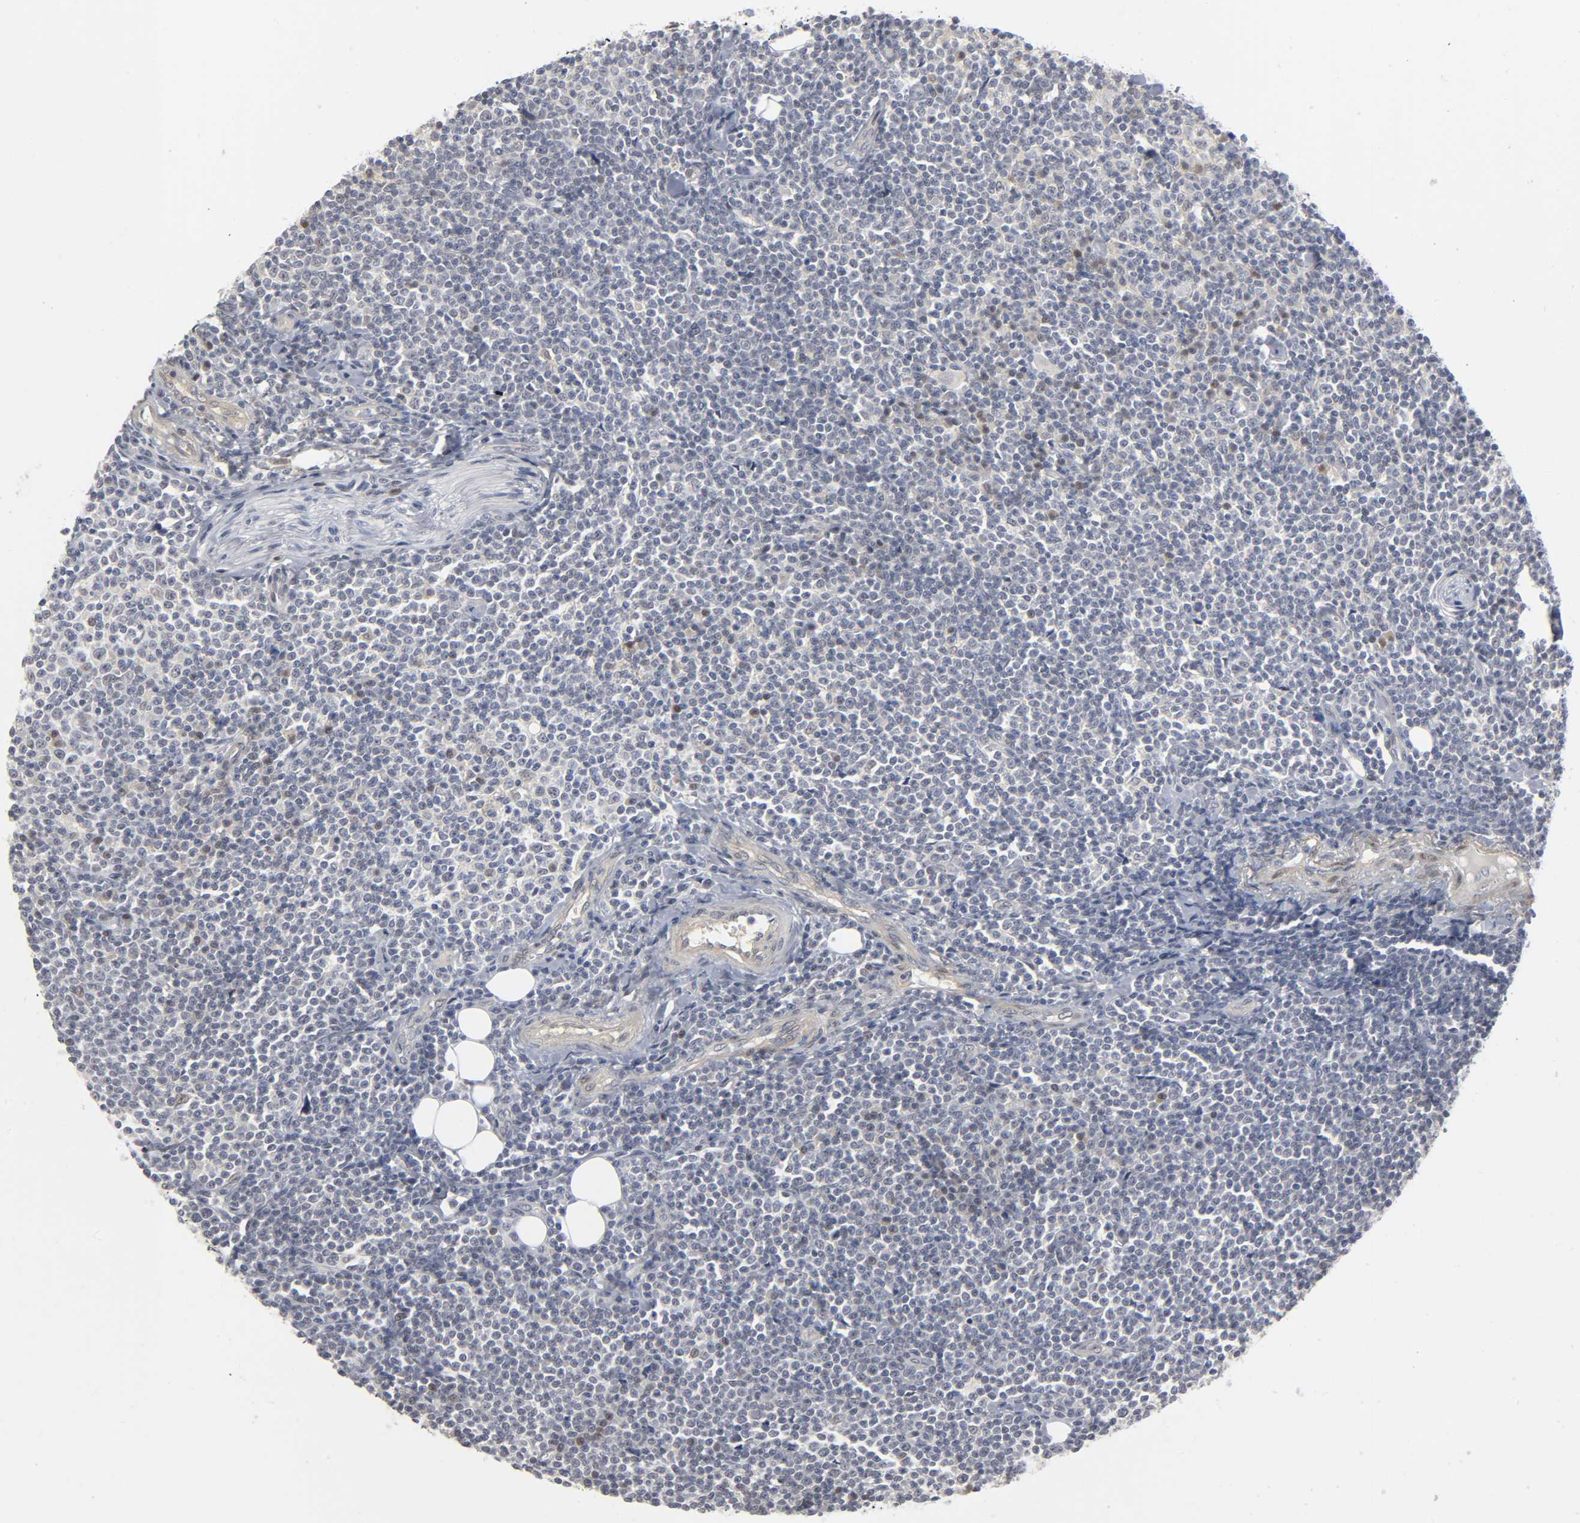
{"staining": {"intensity": "weak", "quantity": "<25%", "location": "nuclear"}, "tissue": "lymphoma", "cell_type": "Tumor cells", "image_type": "cancer", "snomed": [{"axis": "morphology", "description": "Malignant lymphoma, non-Hodgkin's type, Low grade"}, {"axis": "topography", "description": "Soft tissue"}], "caption": "Malignant lymphoma, non-Hodgkin's type (low-grade) was stained to show a protein in brown. There is no significant expression in tumor cells.", "gene": "PDLIM3", "patient": {"sex": "male", "age": 92}}